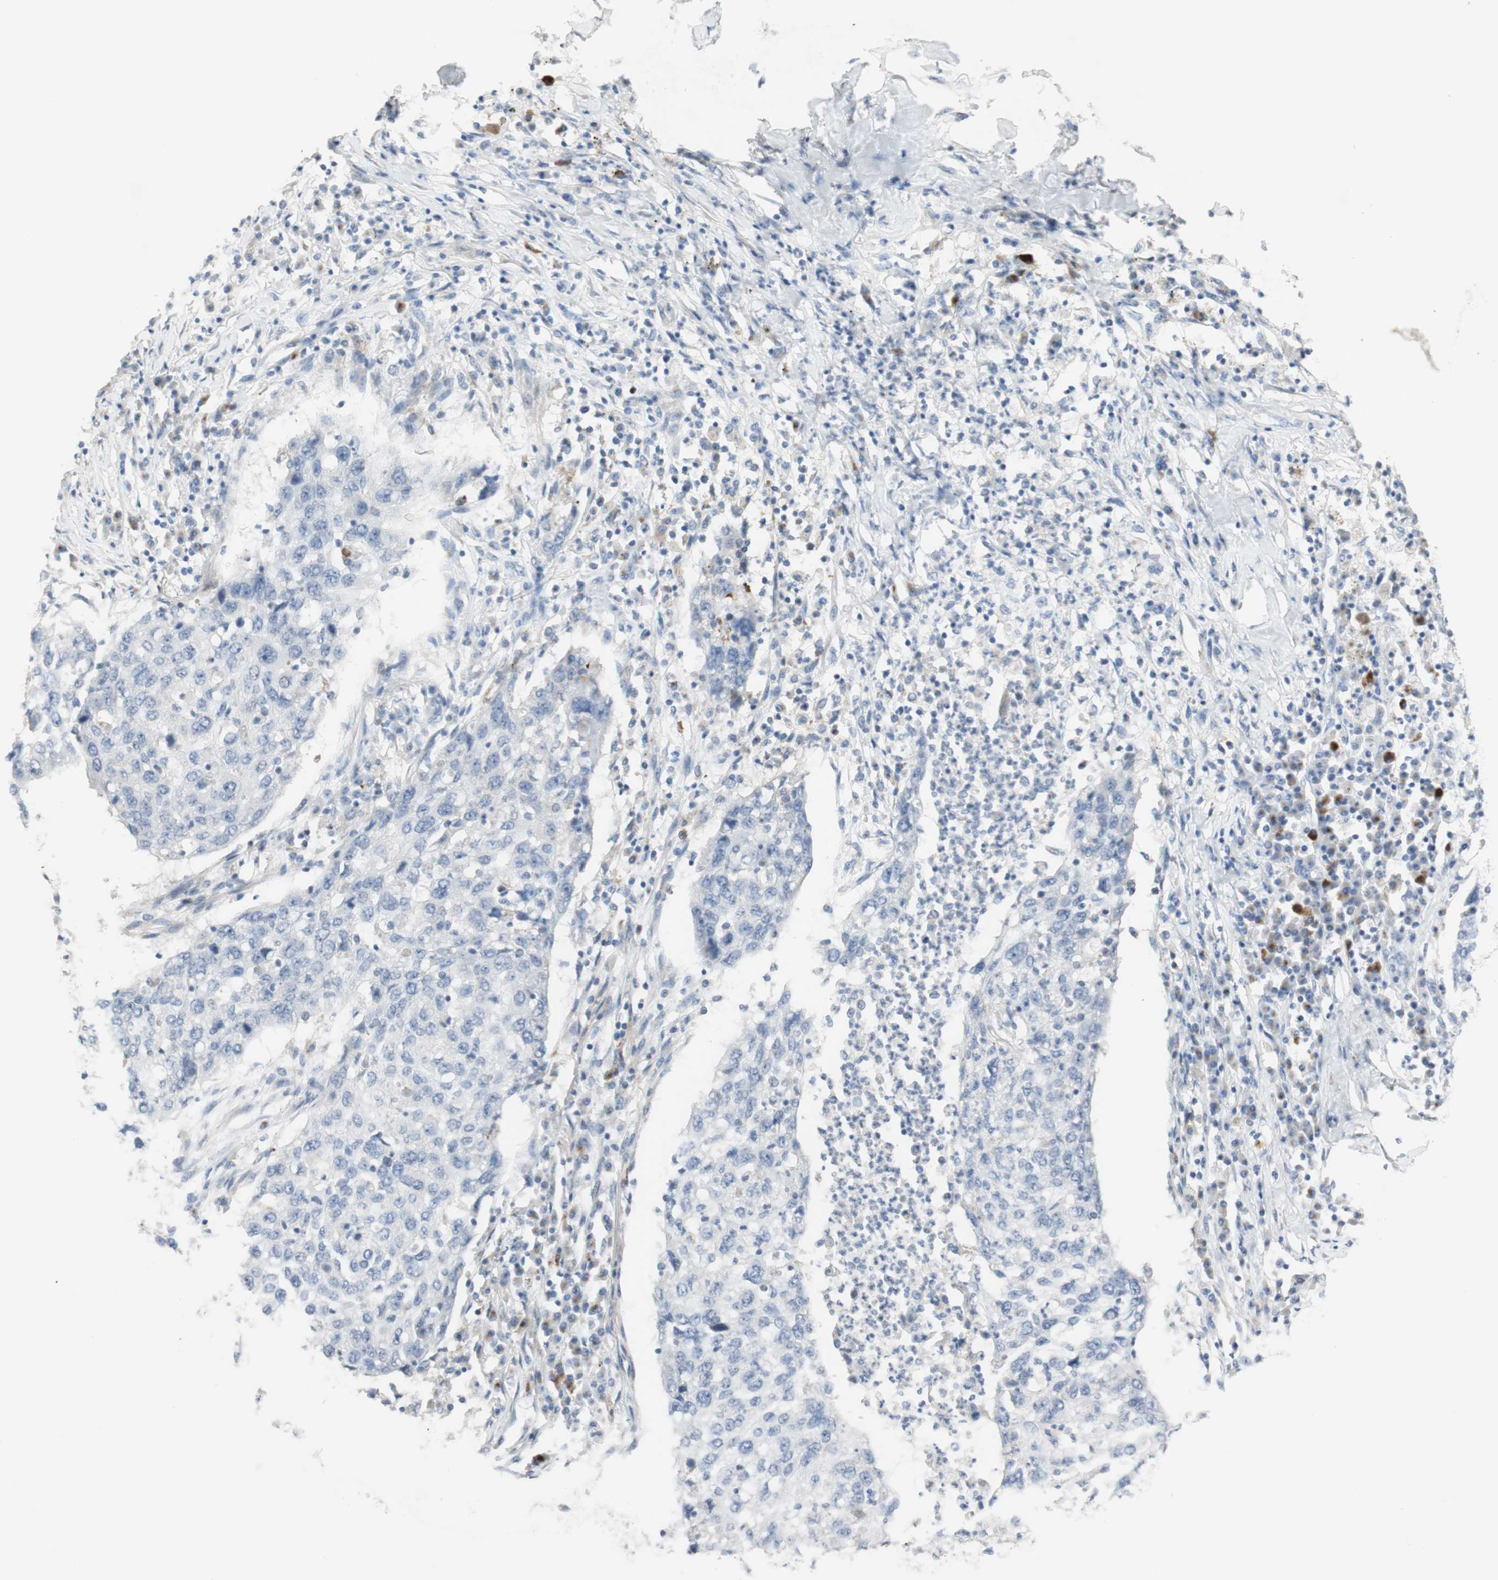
{"staining": {"intensity": "negative", "quantity": "none", "location": "none"}, "tissue": "lung cancer", "cell_type": "Tumor cells", "image_type": "cancer", "snomed": [{"axis": "morphology", "description": "Squamous cell carcinoma, NOS"}, {"axis": "topography", "description": "Lung"}], "caption": "Lung cancer was stained to show a protein in brown. There is no significant staining in tumor cells. (Brightfield microscopy of DAB (3,3'-diaminobenzidine) immunohistochemistry at high magnification).", "gene": "MANEA", "patient": {"sex": "female", "age": 63}}